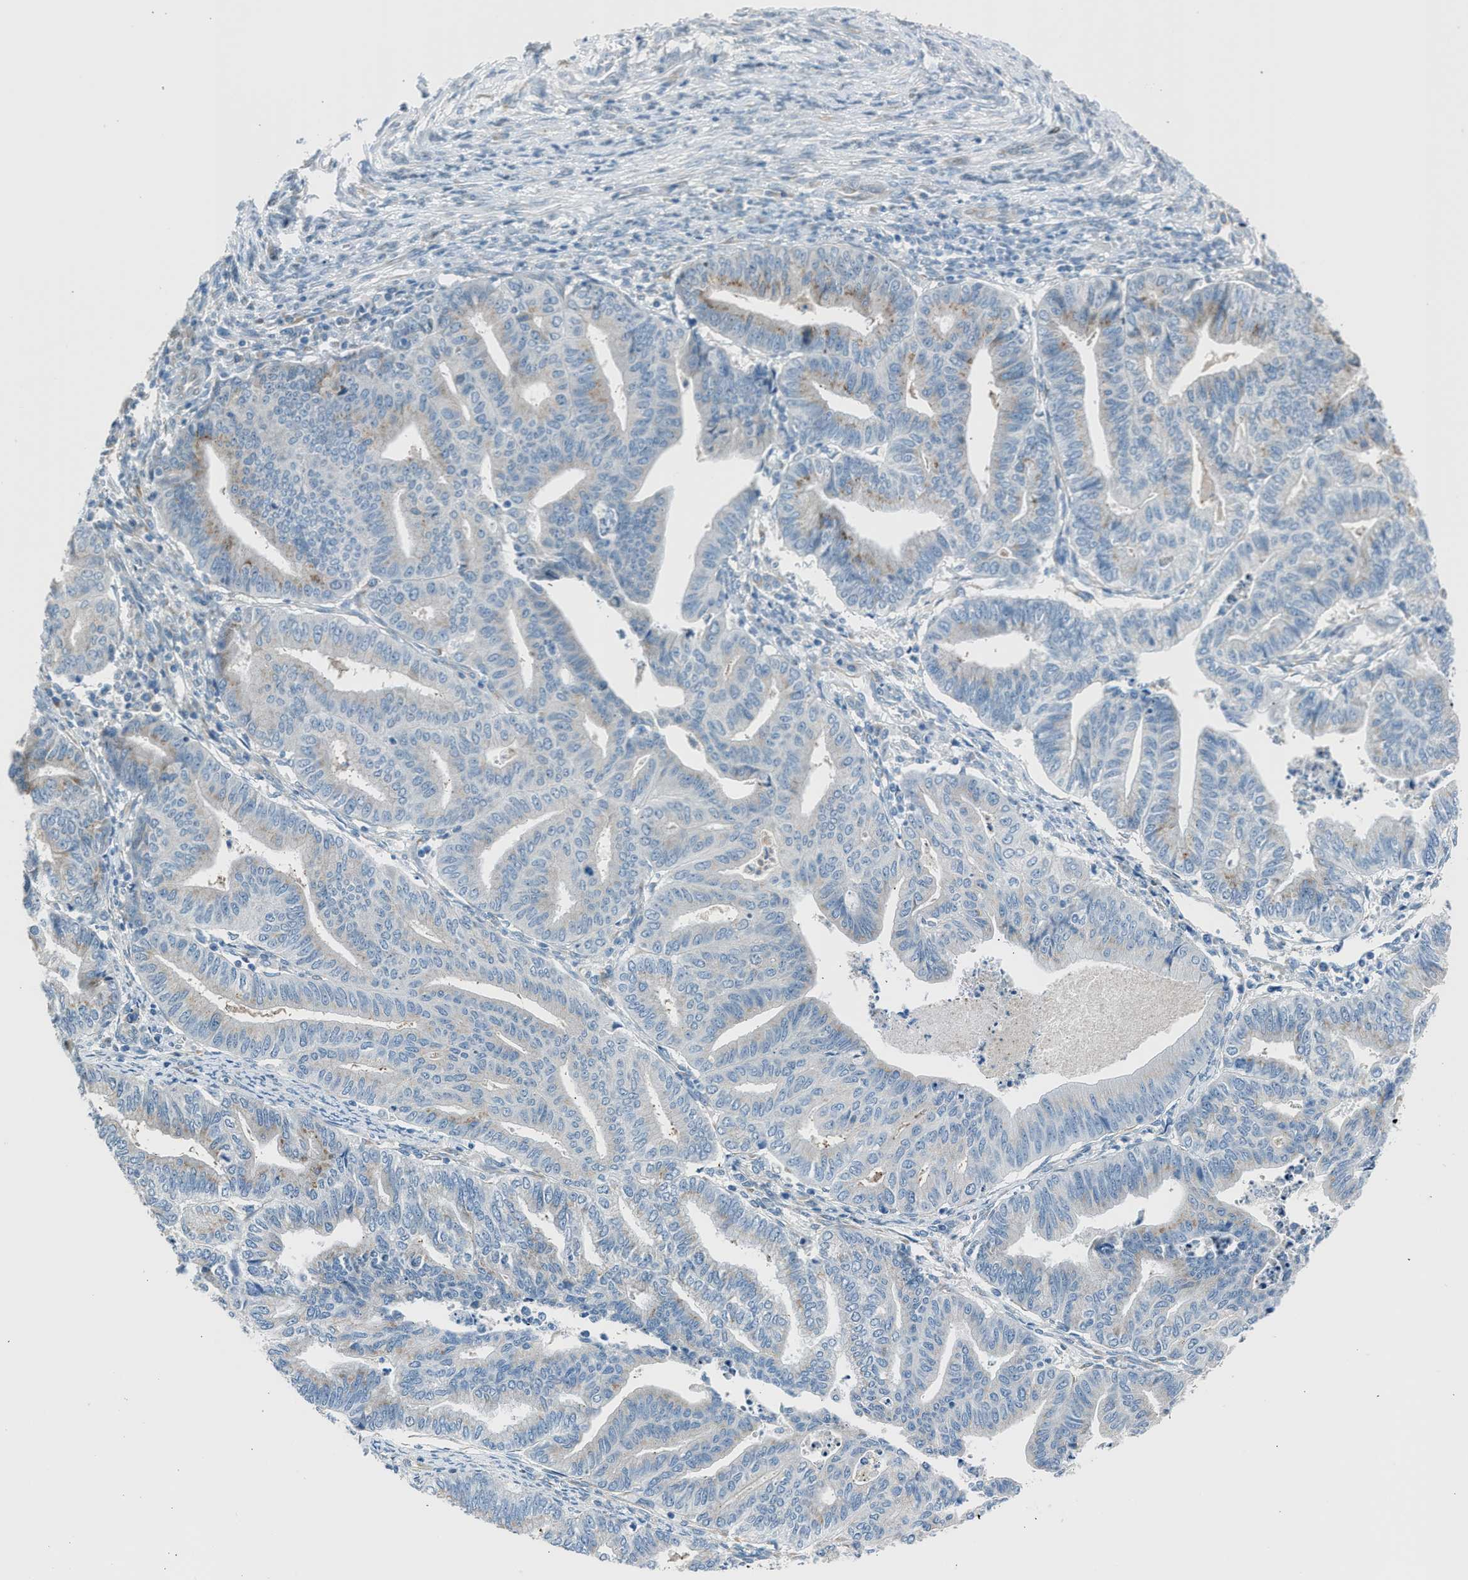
{"staining": {"intensity": "weak", "quantity": "<25%", "location": "cytoplasmic/membranous"}, "tissue": "endometrial cancer", "cell_type": "Tumor cells", "image_type": "cancer", "snomed": [{"axis": "morphology", "description": "Adenocarcinoma, NOS"}, {"axis": "topography", "description": "Endometrium"}], "caption": "IHC histopathology image of neoplastic tissue: human endometrial adenocarcinoma stained with DAB (3,3'-diaminobenzidine) reveals no significant protein positivity in tumor cells.", "gene": "RNF41", "patient": {"sex": "female", "age": 79}}